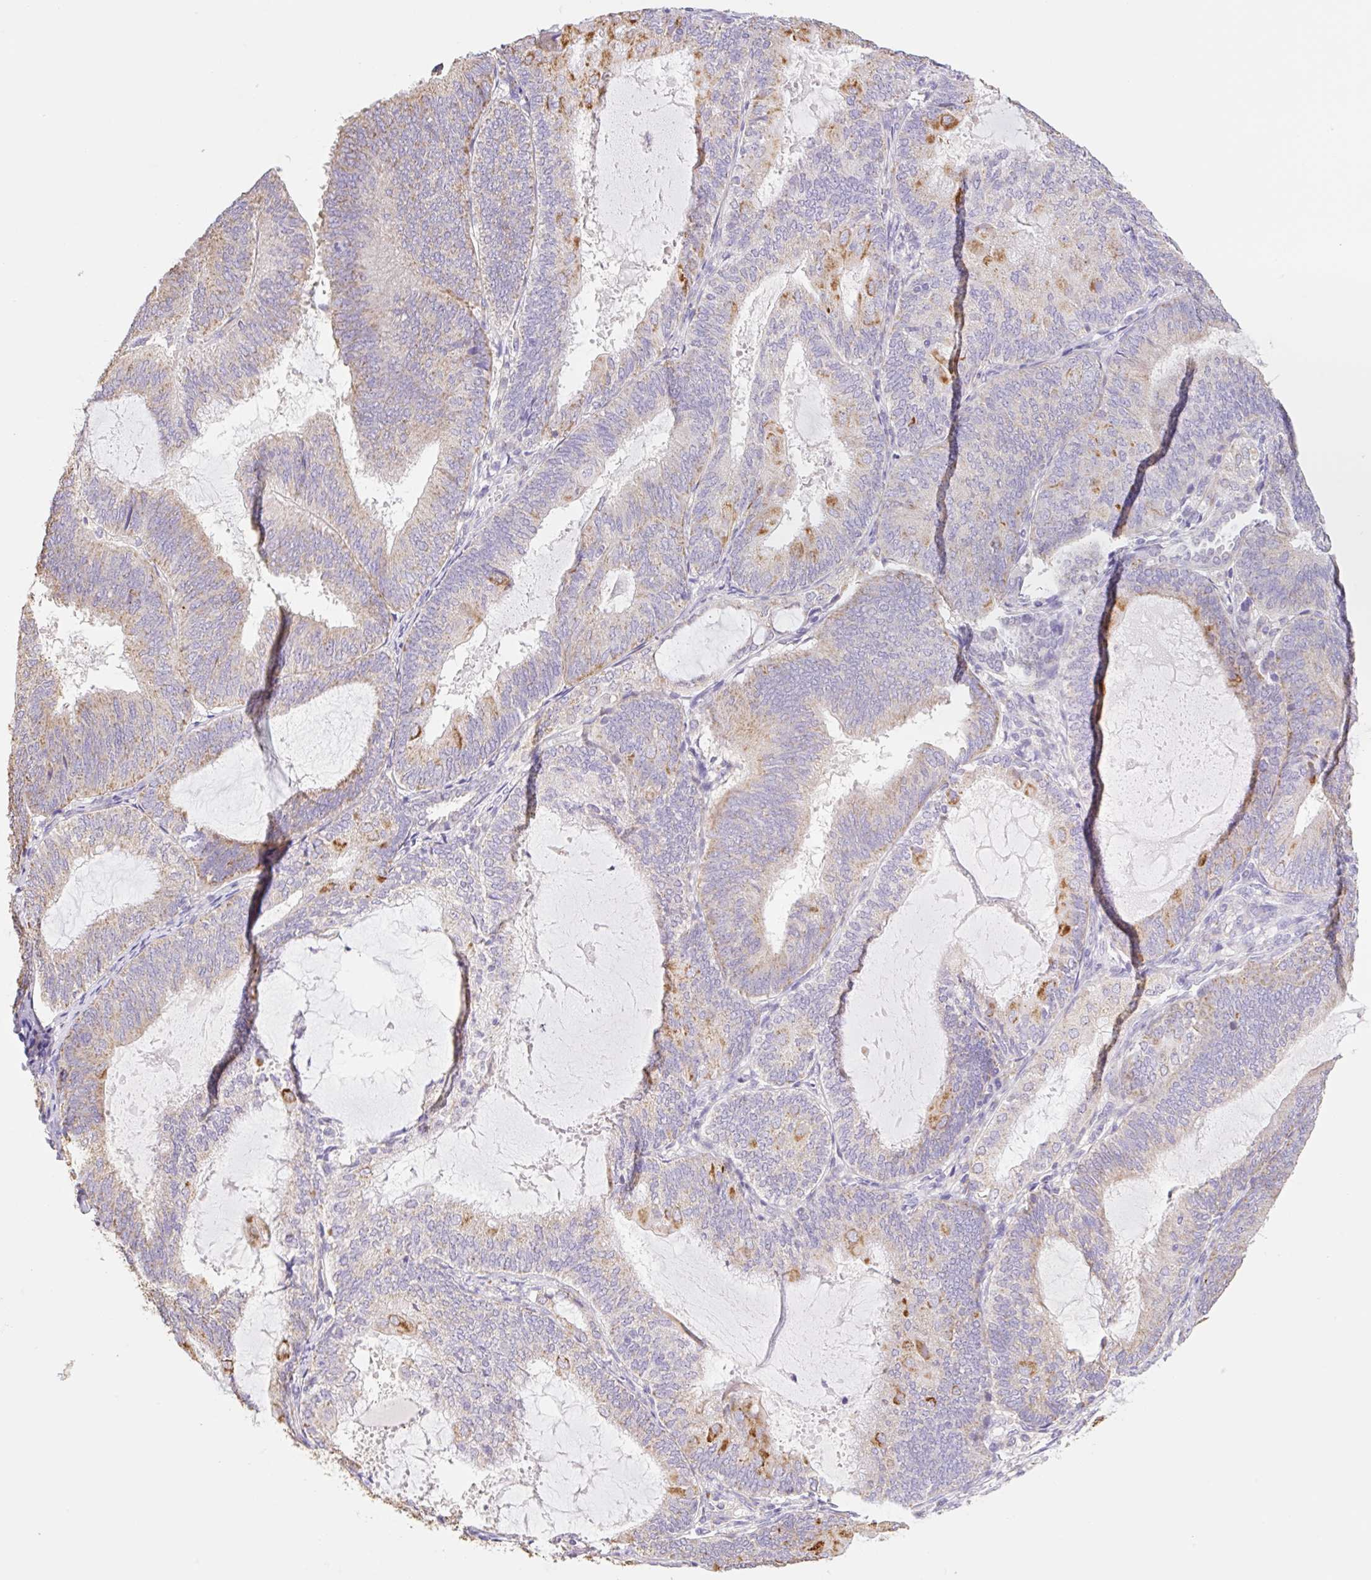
{"staining": {"intensity": "moderate", "quantity": "<25%", "location": "cytoplasmic/membranous"}, "tissue": "endometrial cancer", "cell_type": "Tumor cells", "image_type": "cancer", "snomed": [{"axis": "morphology", "description": "Adenocarcinoma, NOS"}, {"axis": "topography", "description": "Endometrium"}], "caption": "The micrograph reveals a brown stain indicating the presence of a protein in the cytoplasmic/membranous of tumor cells in endometrial adenocarcinoma.", "gene": "COPZ2", "patient": {"sex": "female", "age": 81}}